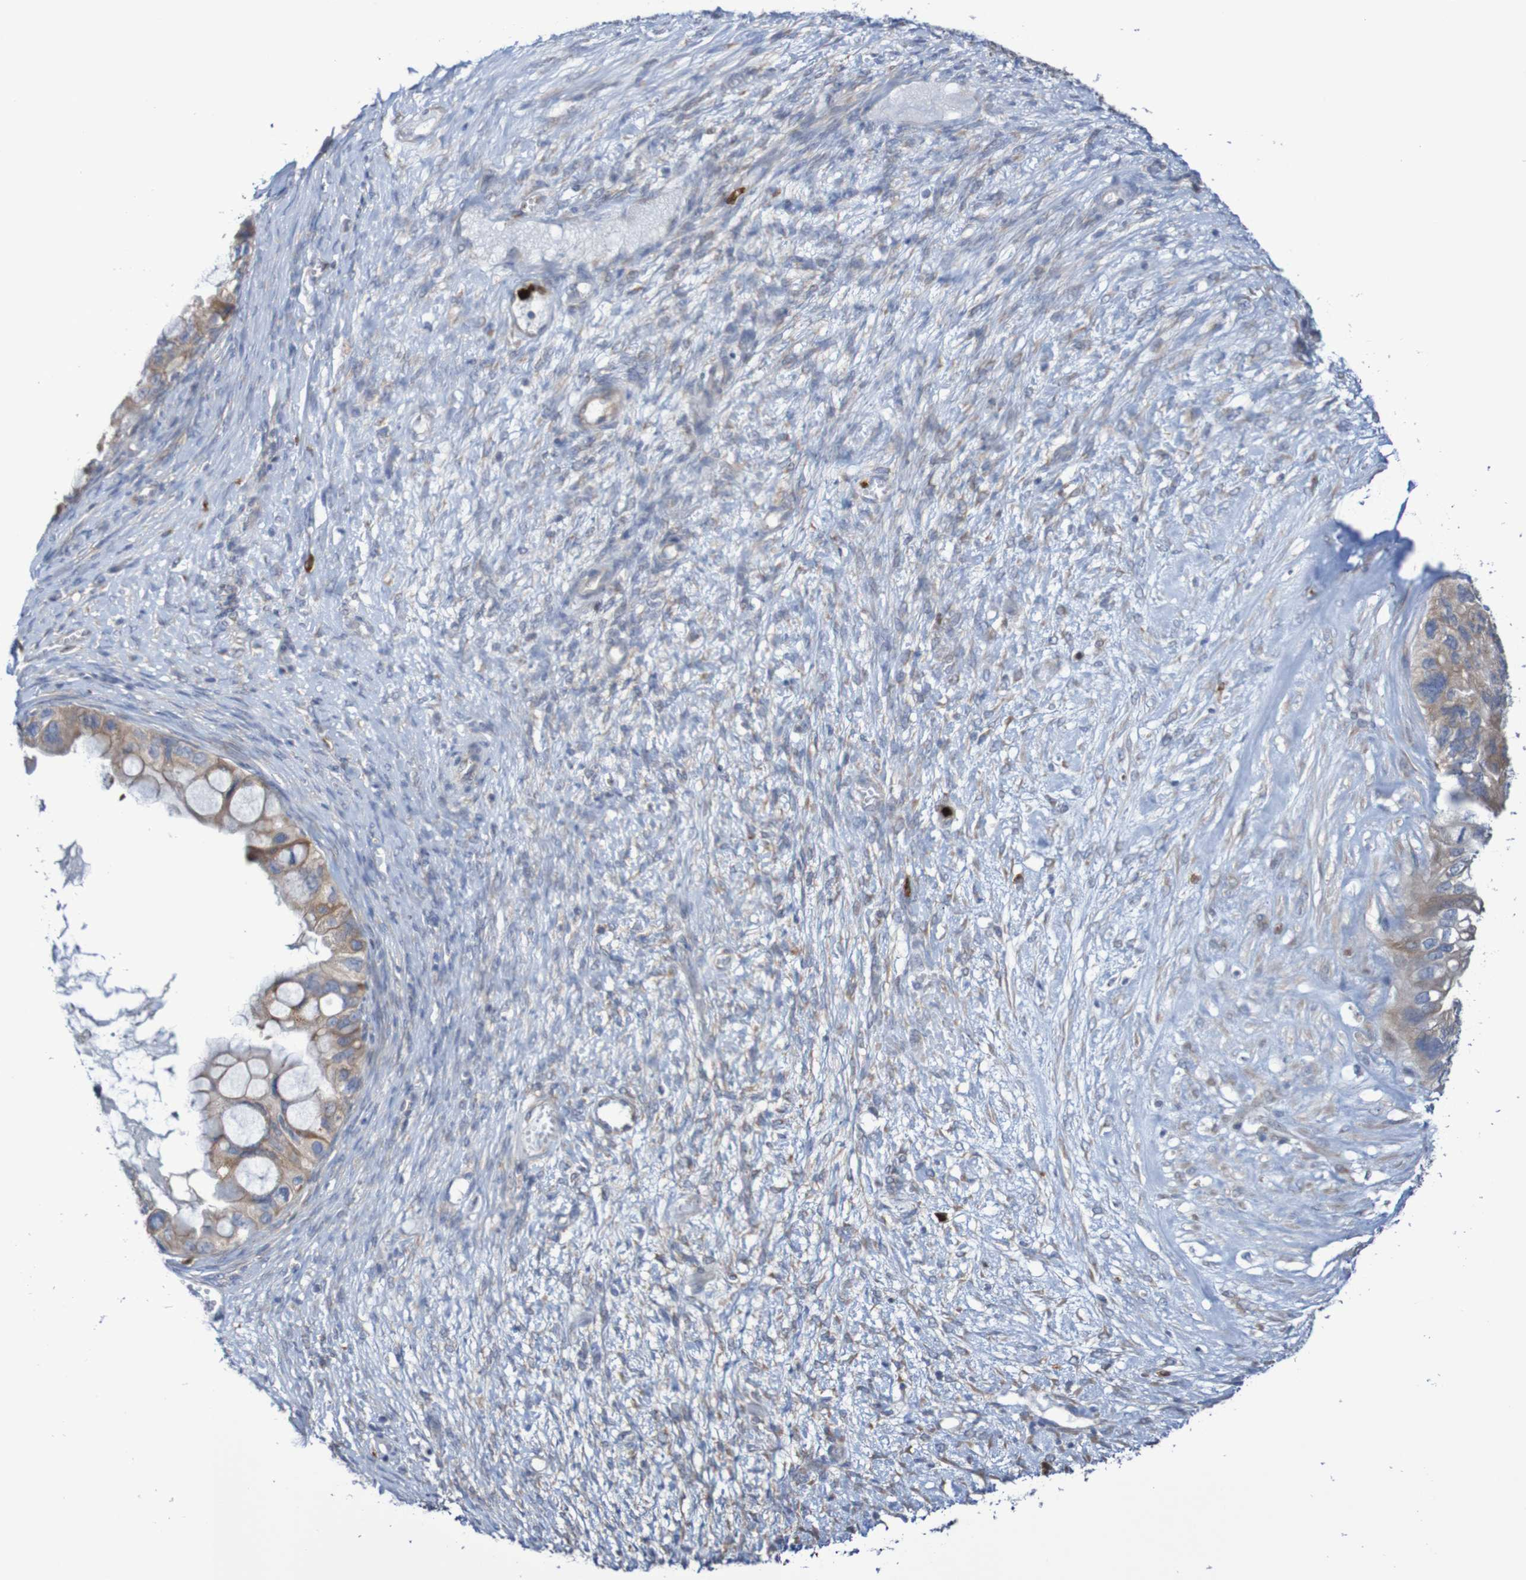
{"staining": {"intensity": "weak", "quantity": ">75%", "location": "cytoplasmic/membranous"}, "tissue": "ovarian cancer", "cell_type": "Tumor cells", "image_type": "cancer", "snomed": [{"axis": "morphology", "description": "Cystadenocarcinoma, mucinous, NOS"}, {"axis": "topography", "description": "Ovary"}], "caption": "The histopathology image demonstrates immunohistochemical staining of ovarian cancer. There is weak cytoplasmic/membranous staining is identified in about >75% of tumor cells. (DAB (3,3'-diaminobenzidine) = brown stain, brightfield microscopy at high magnification).", "gene": "PARP4", "patient": {"sex": "female", "age": 80}}